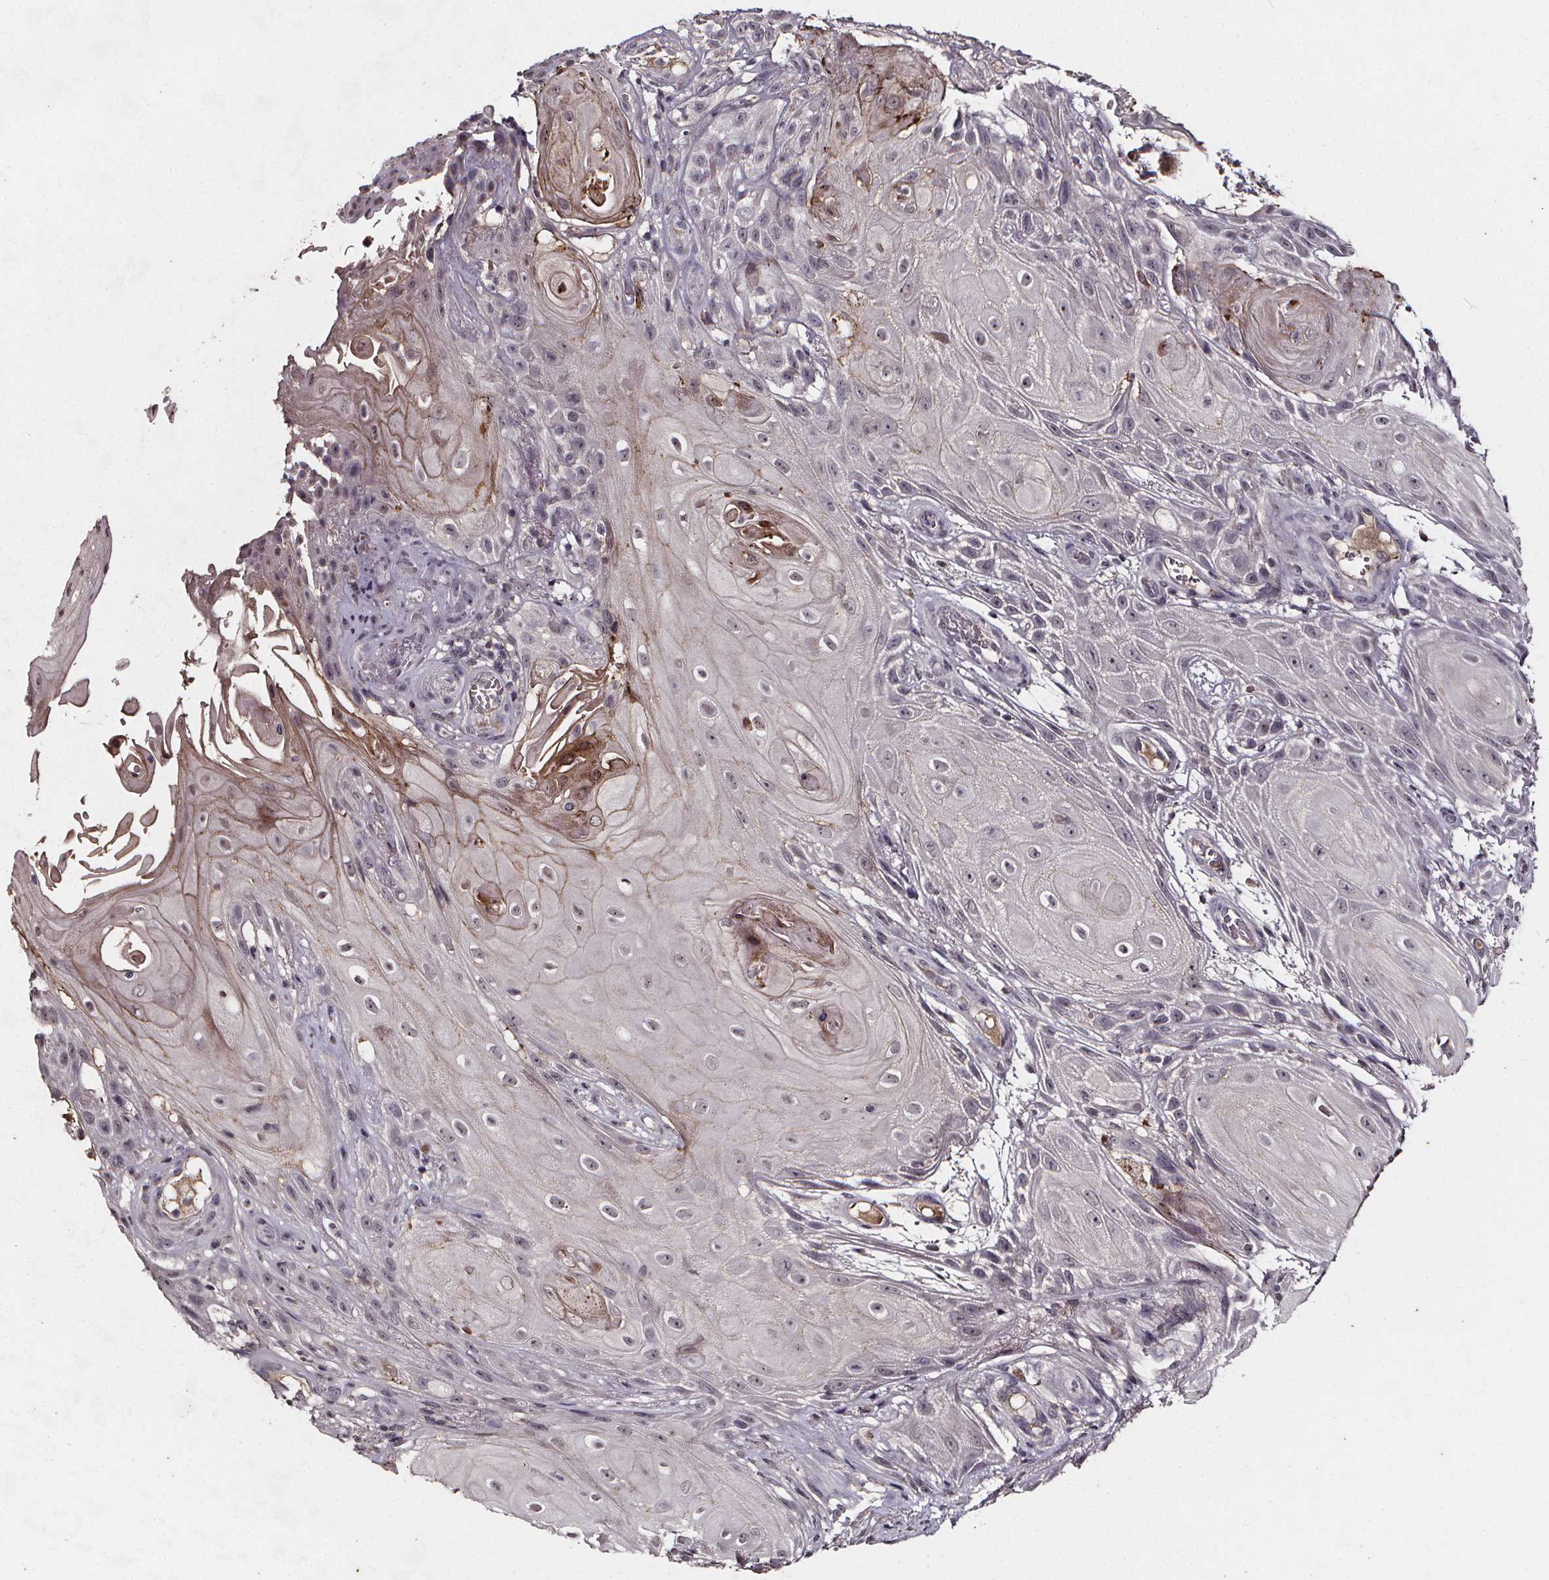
{"staining": {"intensity": "negative", "quantity": "none", "location": "none"}, "tissue": "skin cancer", "cell_type": "Tumor cells", "image_type": "cancer", "snomed": [{"axis": "morphology", "description": "Squamous cell carcinoma, NOS"}, {"axis": "topography", "description": "Skin"}], "caption": "The immunohistochemistry micrograph has no significant expression in tumor cells of squamous cell carcinoma (skin) tissue.", "gene": "SPAG8", "patient": {"sex": "male", "age": 62}}